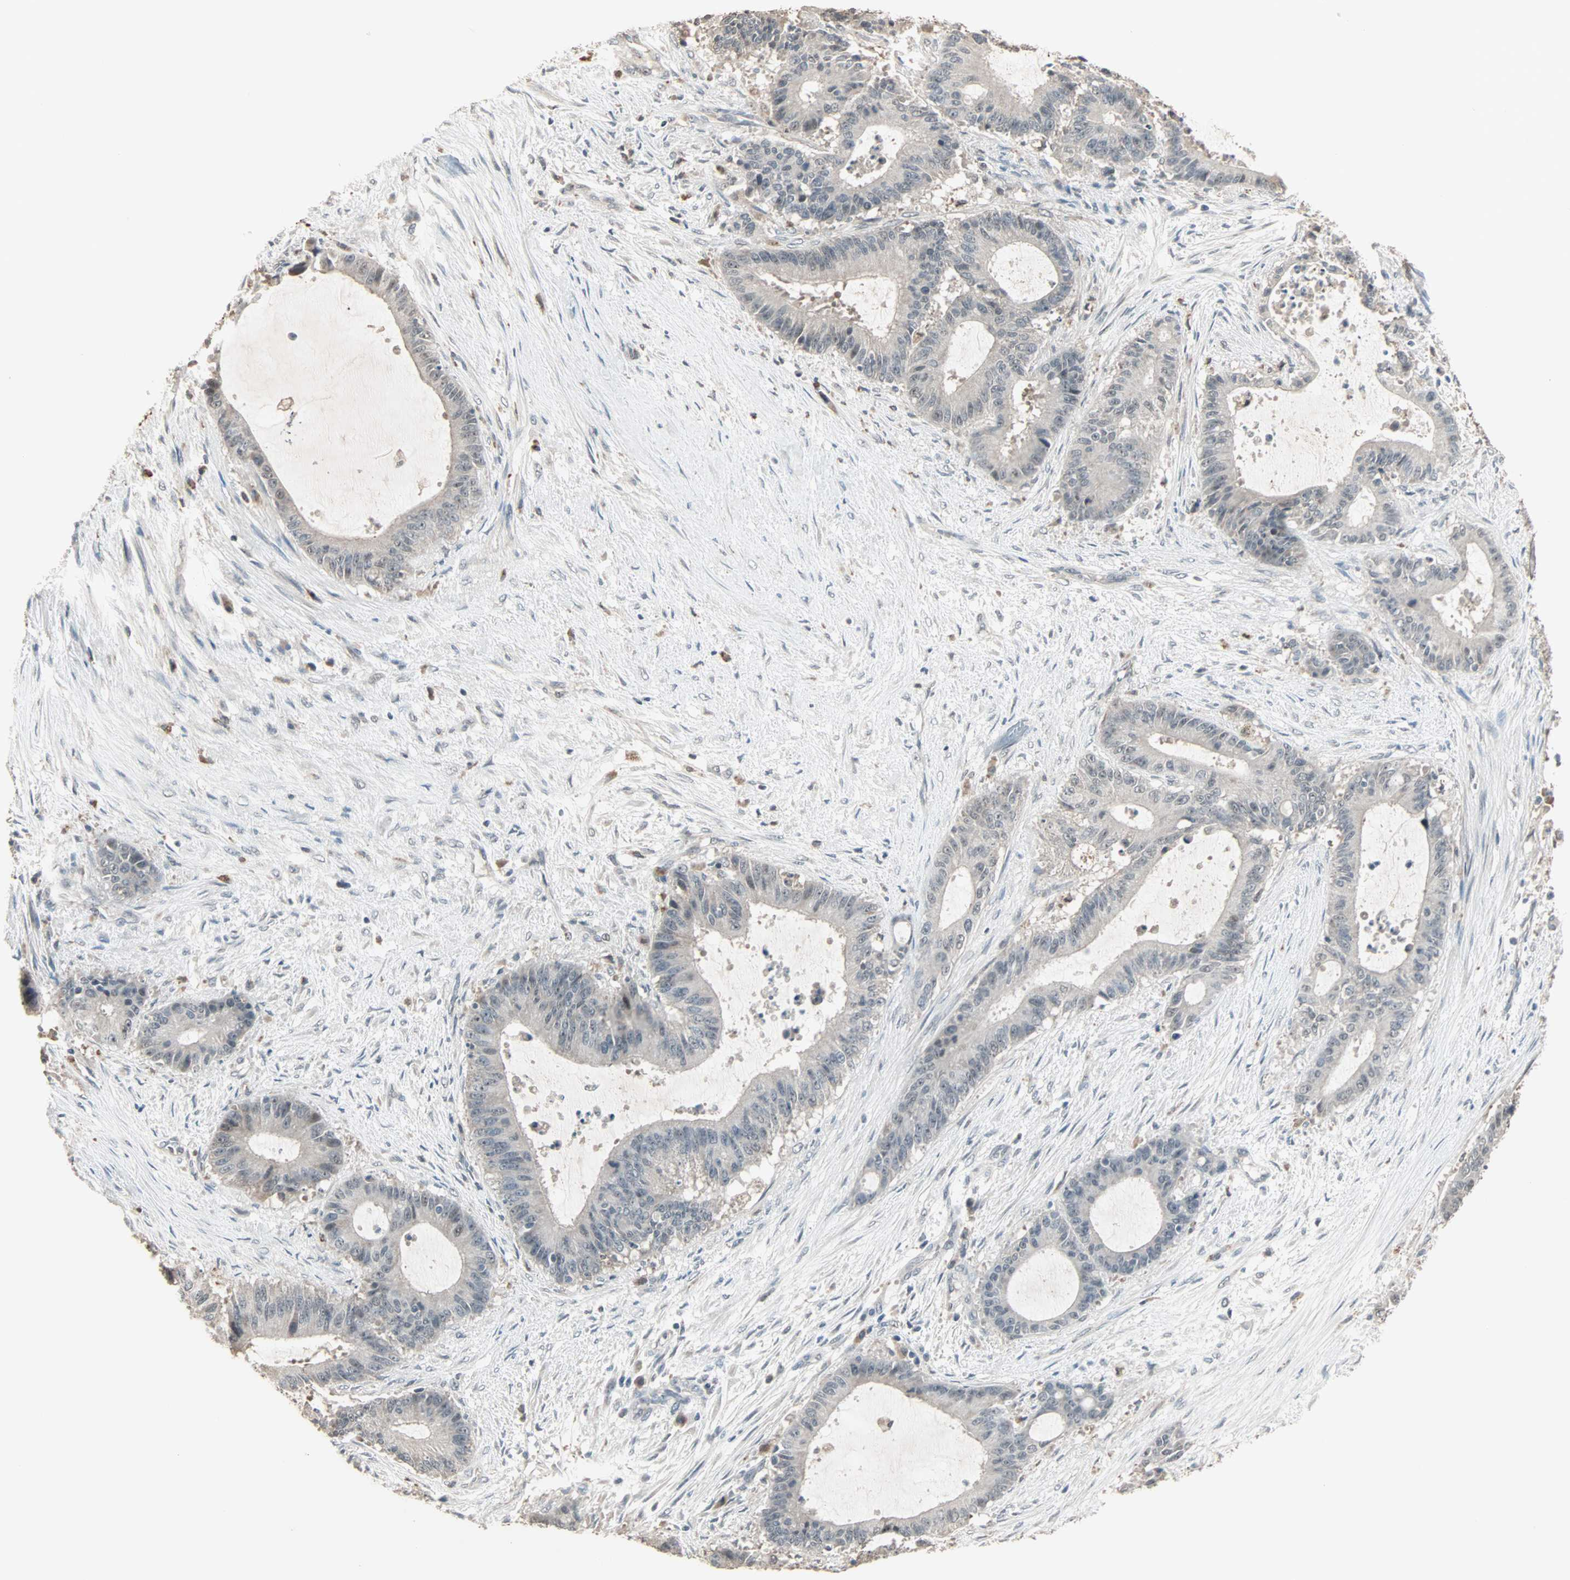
{"staining": {"intensity": "weak", "quantity": "25%-75%", "location": "cytoplasmic/membranous,nuclear"}, "tissue": "liver cancer", "cell_type": "Tumor cells", "image_type": "cancer", "snomed": [{"axis": "morphology", "description": "Cholangiocarcinoma"}, {"axis": "topography", "description": "Liver"}], "caption": "IHC staining of cholangiocarcinoma (liver), which exhibits low levels of weak cytoplasmic/membranous and nuclear expression in about 25%-75% of tumor cells indicating weak cytoplasmic/membranous and nuclear protein expression. The staining was performed using DAB (brown) for protein detection and nuclei were counterstained in hematoxylin (blue).", "gene": "KDM4A", "patient": {"sex": "female", "age": 73}}